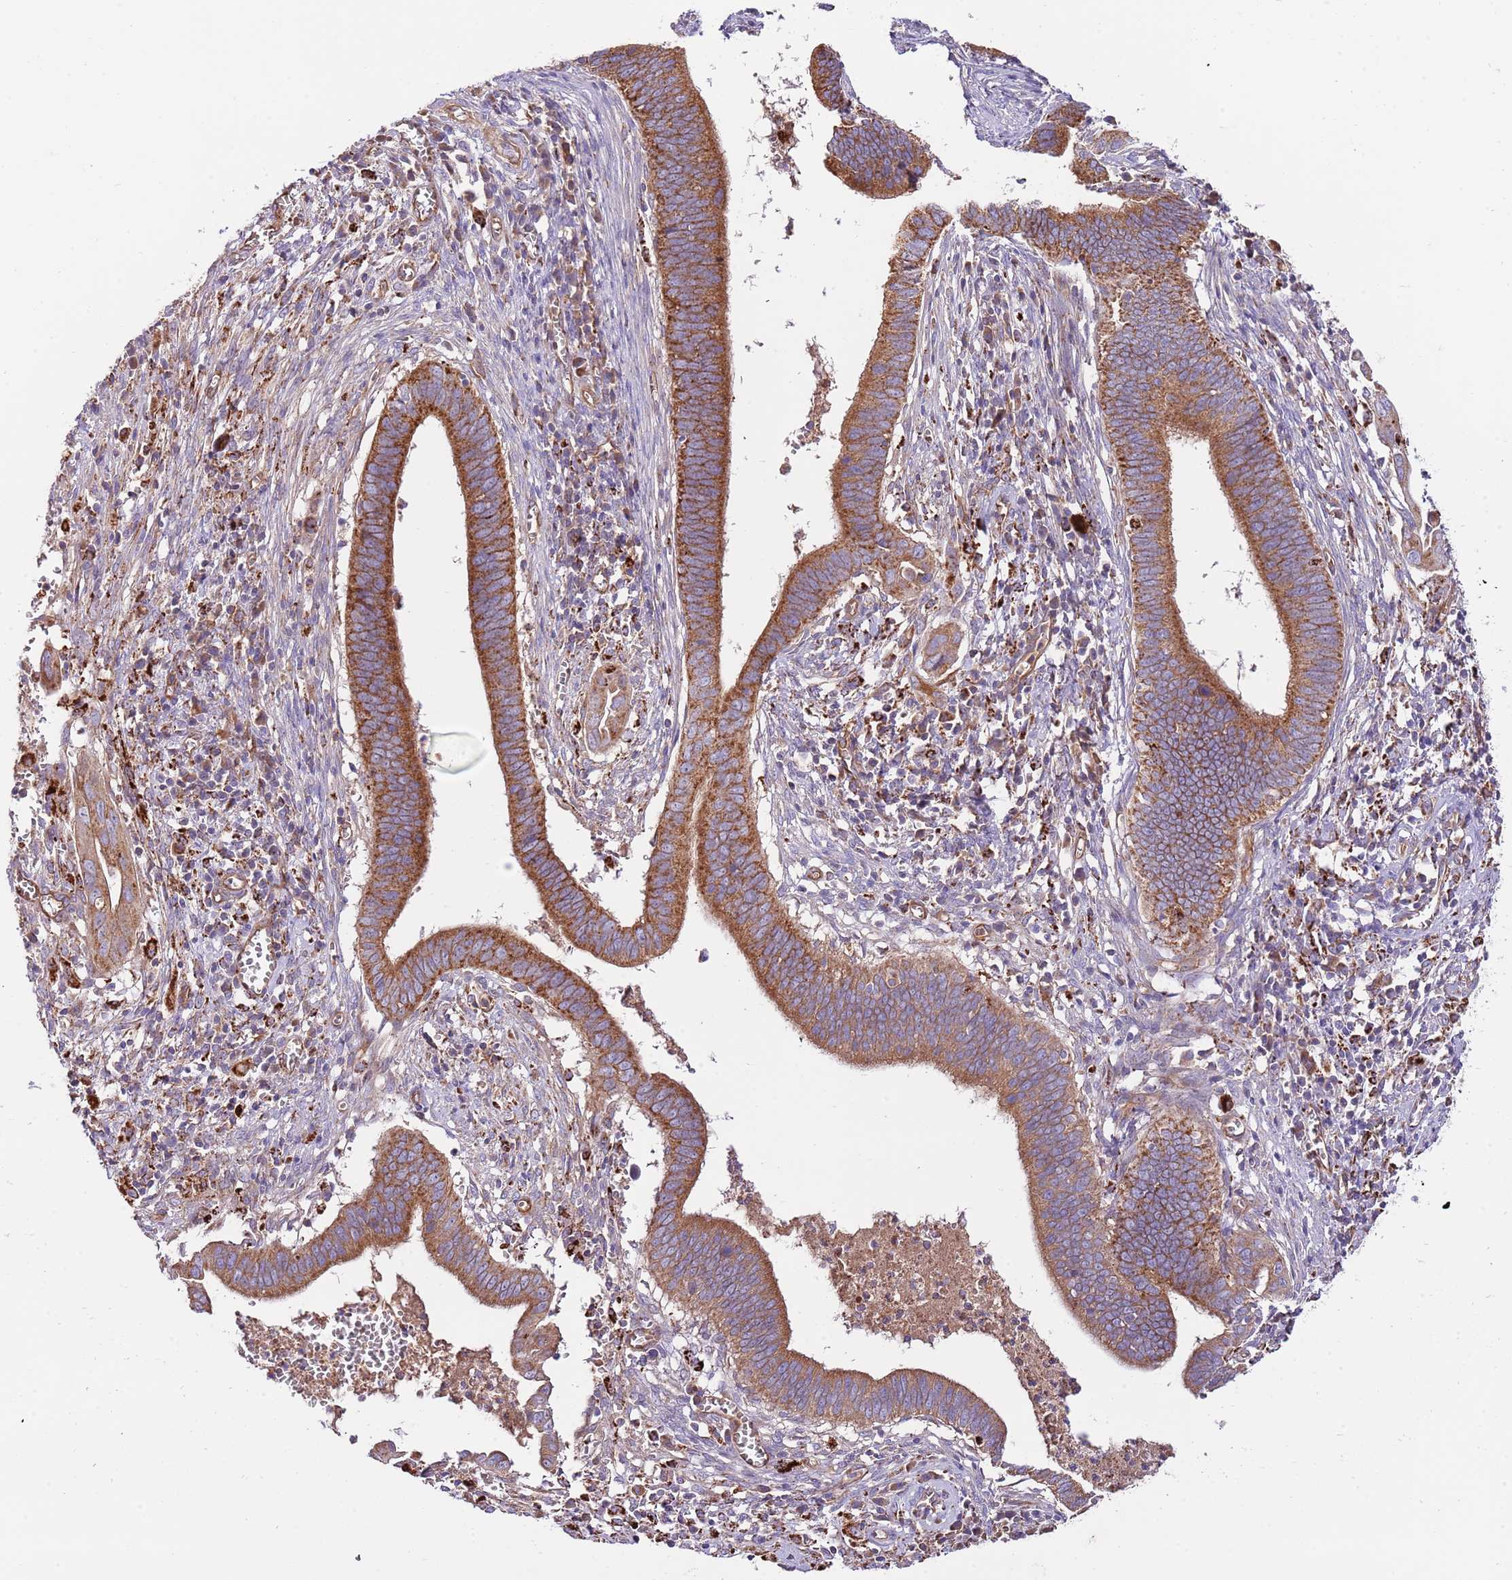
{"staining": {"intensity": "strong", "quantity": ">75%", "location": "cytoplasmic/membranous"}, "tissue": "cervical cancer", "cell_type": "Tumor cells", "image_type": "cancer", "snomed": [{"axis": "morphology", "description": "Adenocarcinoma, NOS"}, {"axis": "topography", "description": "Cervix"}], "caption": "The image shows staining of cervical adenocarcinoma, revealing strong cytoplasmic/membranous protein positivity (brown color) within tumor cells.", "gene": "DOCK6", "patient": {"sex": "female", "age": 42}}